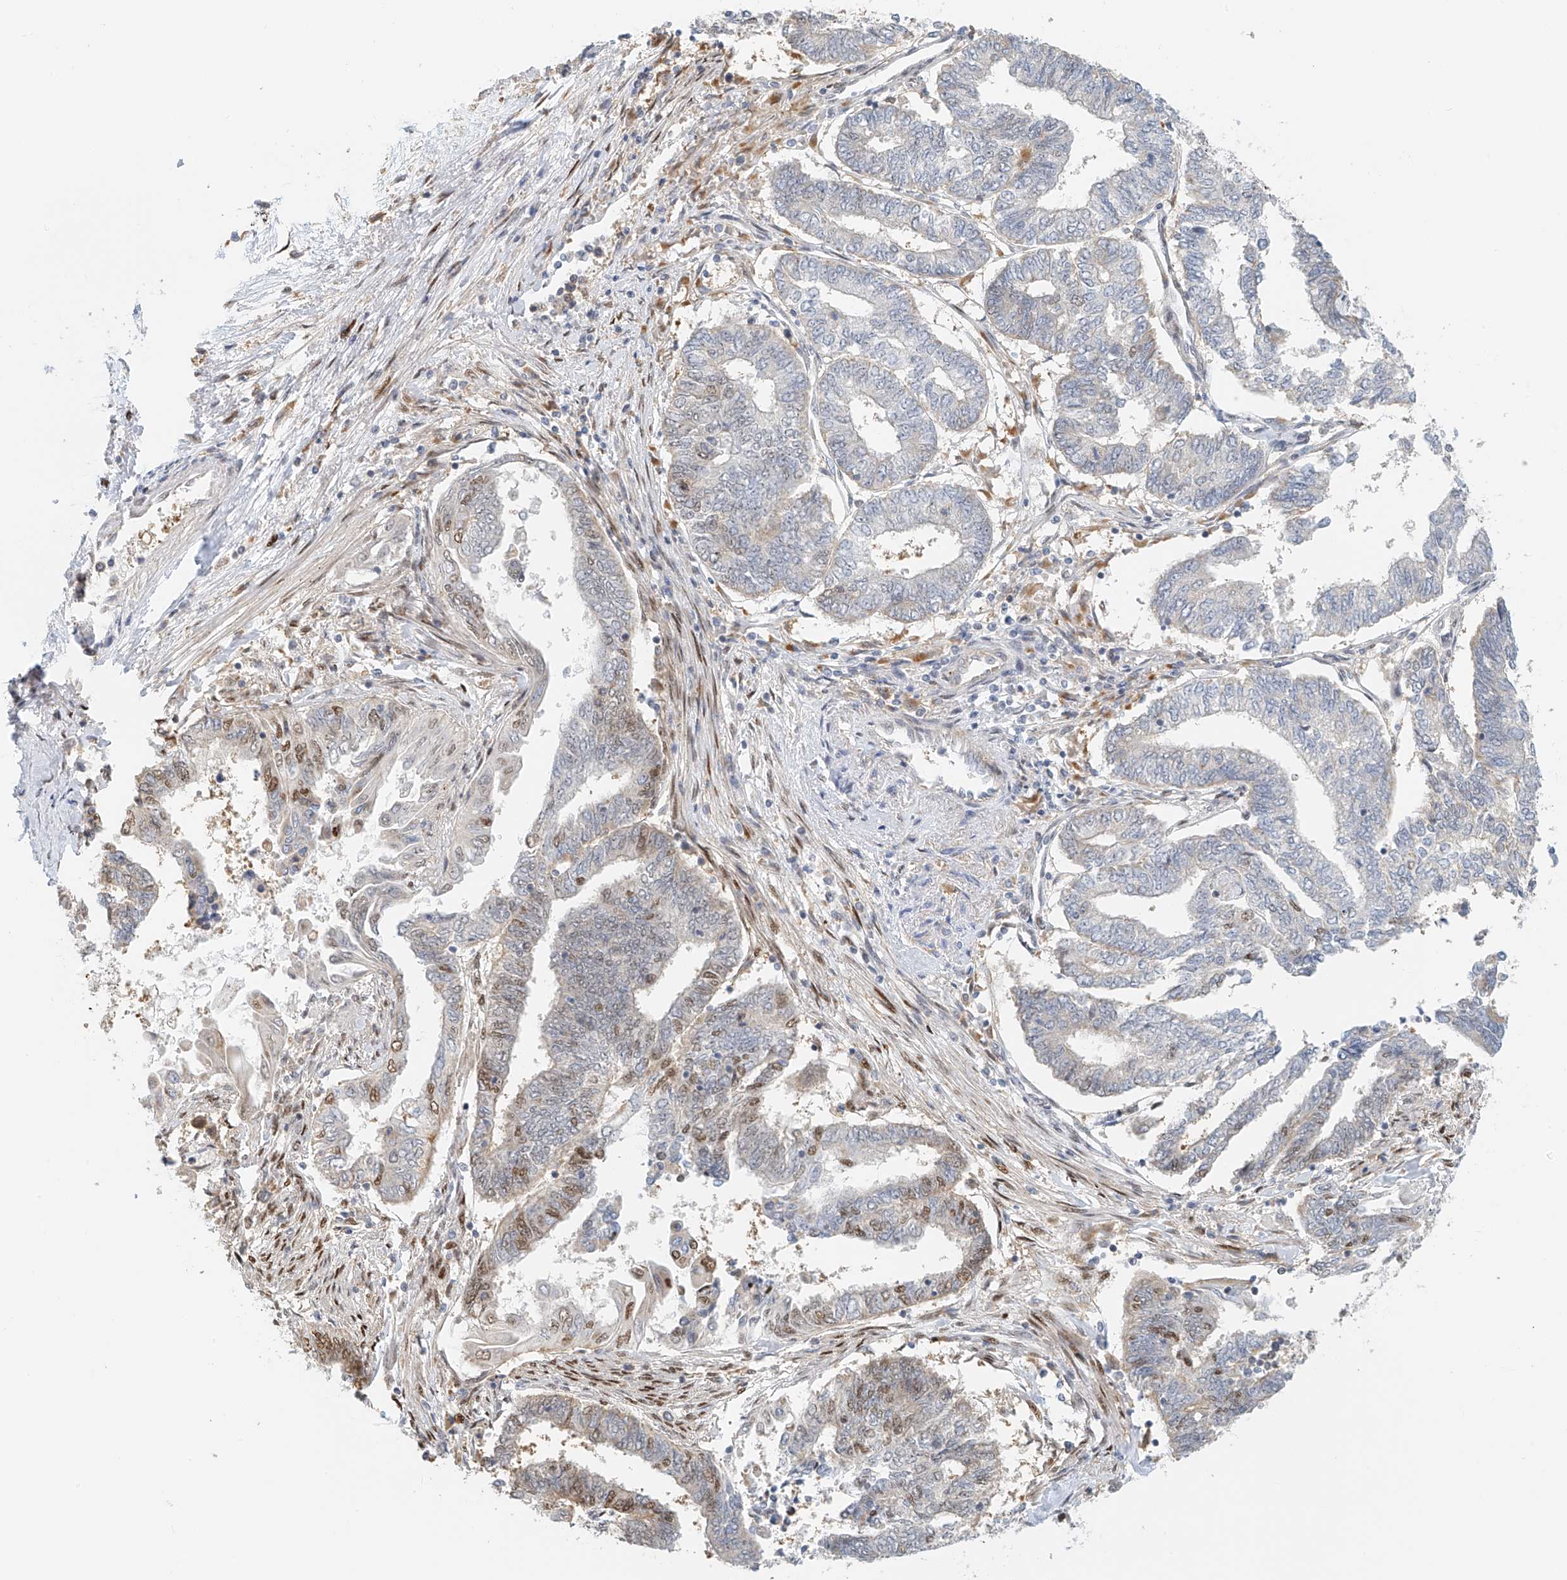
{"staining": {"intensity": "moderate", "quantity": "<25%", "location": "nuclear"}, "tissue": "endometrial cancer", "cell_type": "Tumor cells", "image_type": "cancer", "snomed": [{"axis": "morphology", "description": "Adenocarcinoma, NOS"}, {"axis": "topography", "description": "Uterus"}, {"axis": "topography", "description": "Endometrium"}], "caption": "Endometrial adenocarcinoma was stained to show a protein in brown. There is low levels of moderate nuclear staining in about <25% of tumor cells.", "gene": "ZNF514", "patient": {"sex": "female", "age": 70}}